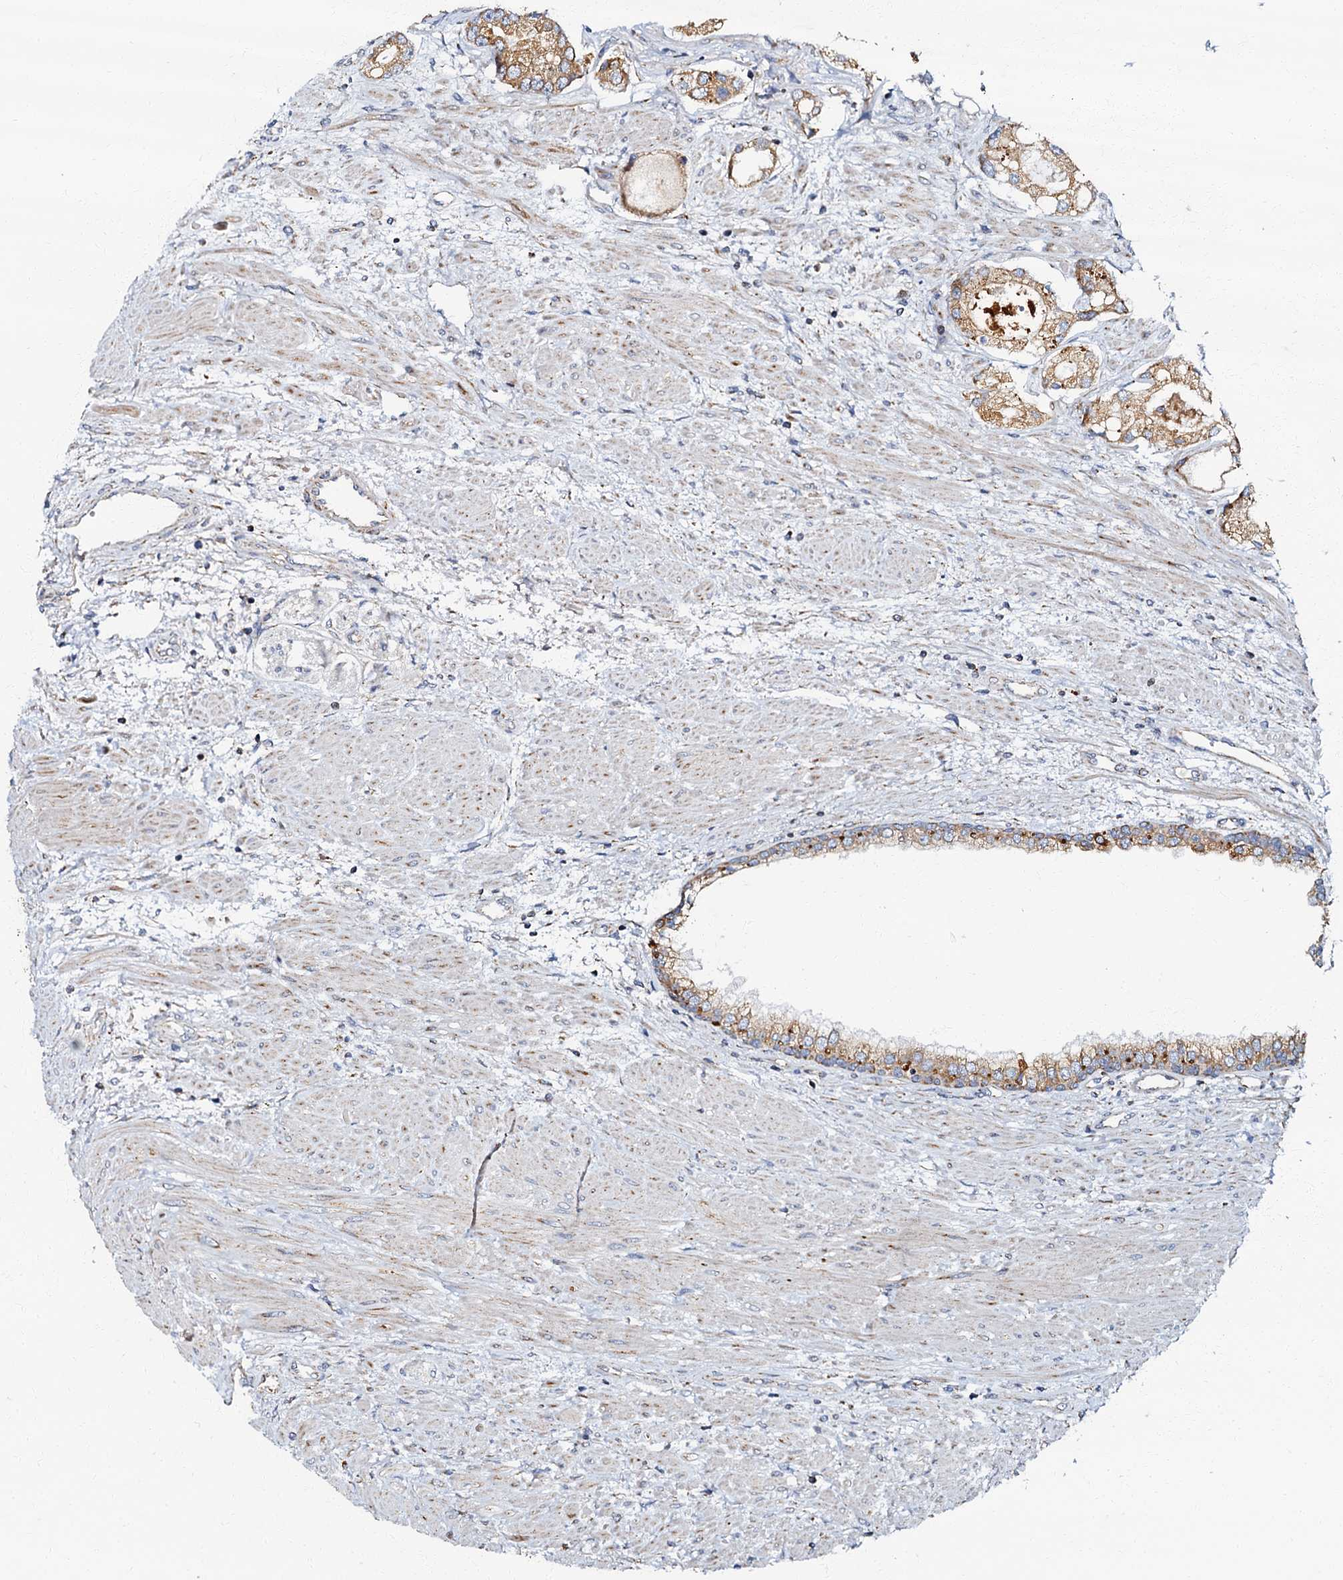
{"staining": {"intensity": "moderate", "quantity": ">75%", "location": "cytoplasmic/membranous"}, "tissue": "prostate cancer", "cell_type": "Tumor cells", "image_type": "cancer", "snomed": [{"axis": "morphology", "description": "Adenocarcinoma, Low grade"}, {"axis": "topography", "description": "Prostate"}], "caption": "Immunohistochemical staining of prostate adenocarcinoma (low-grade) demonstrates medium levels of moderate cytoplasmic/membranous positivity in about >75% of tumor cells. (Stains: DAB (3,3'-diaminobenzidine) in brown, nuclei in blue, Microscopy: brightfield microscopy at high magnification).", "gene": "NDUFA12", "patient": {"sex": "male", "age": 68}}